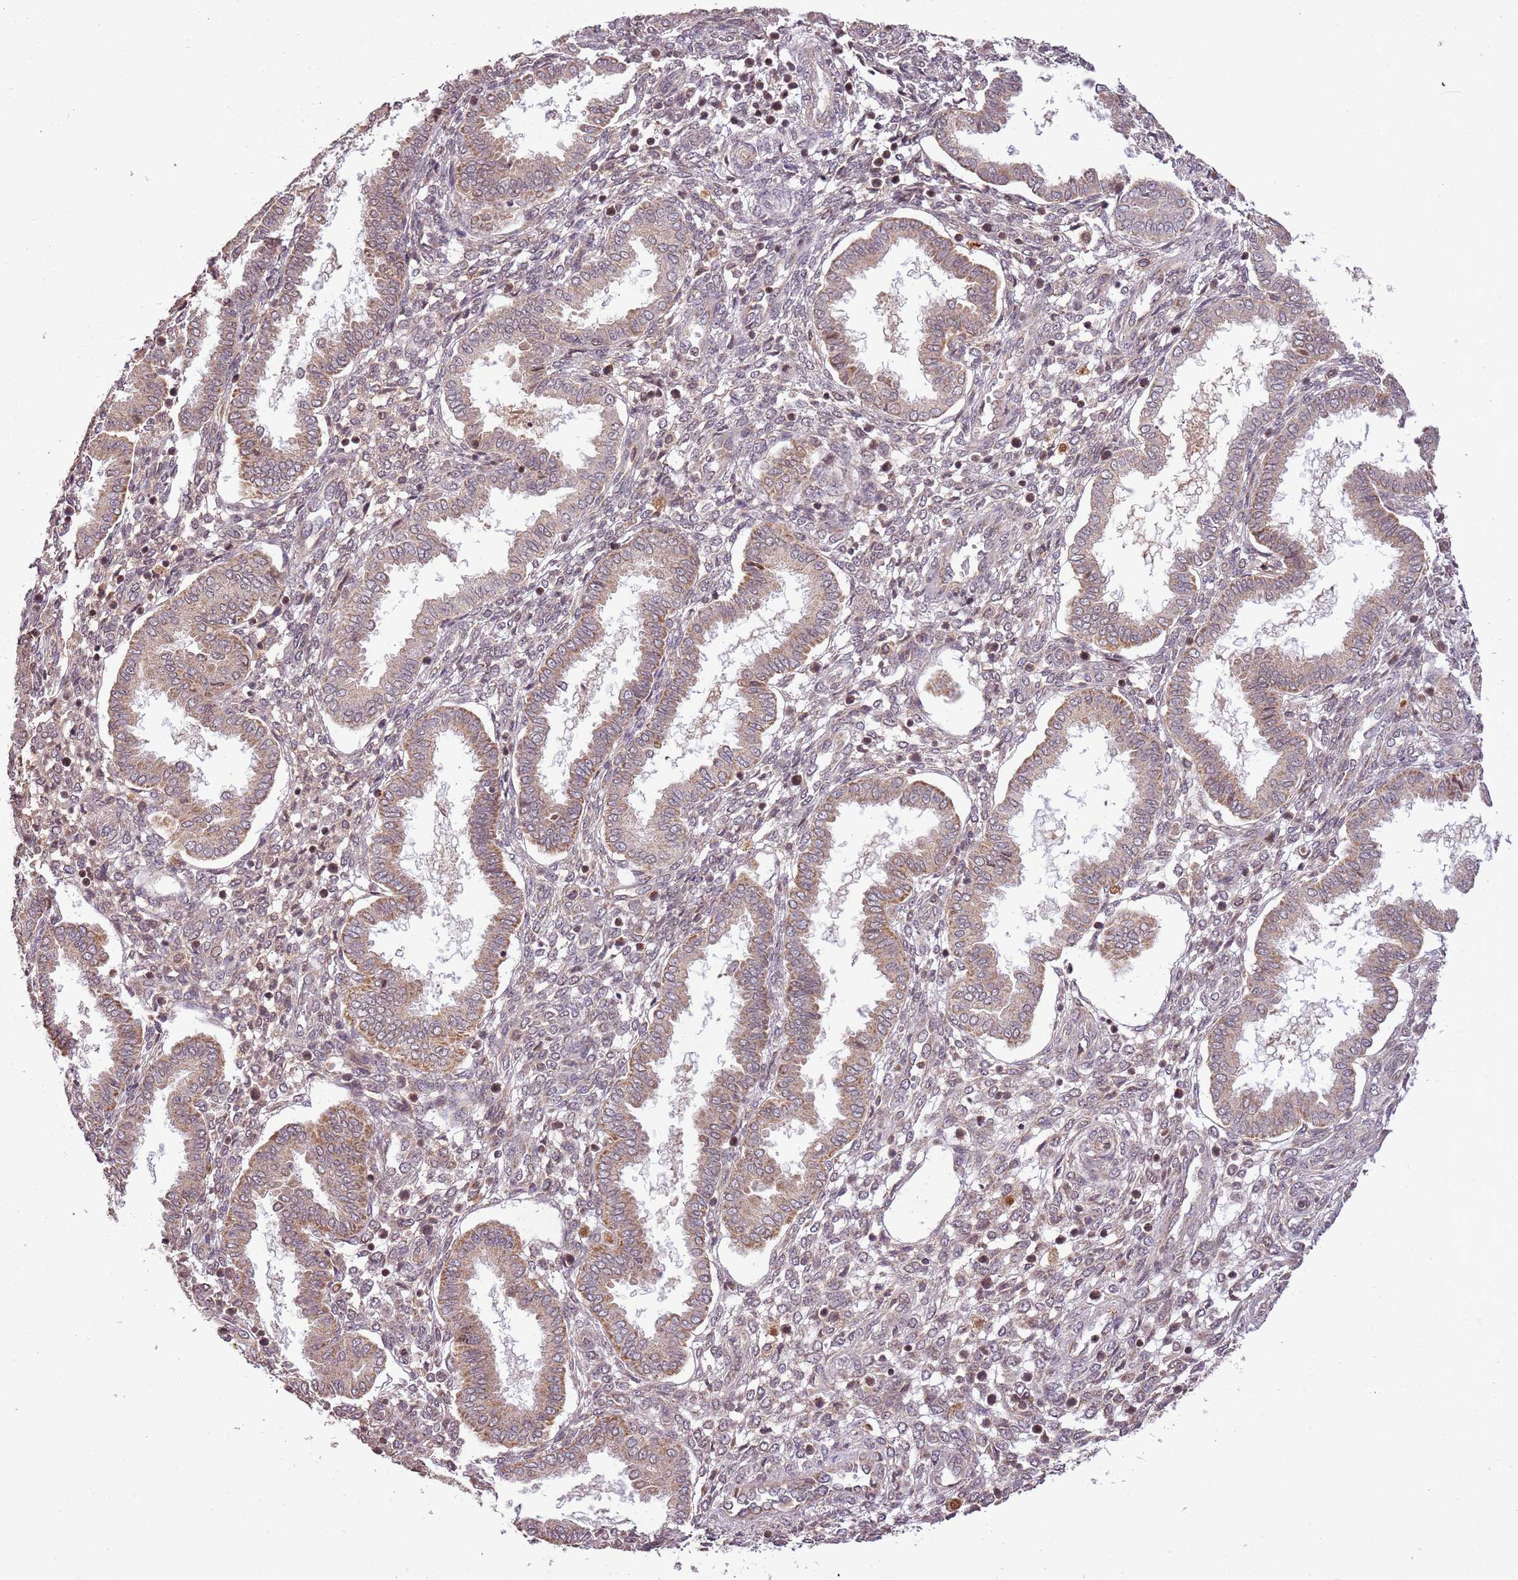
{"staining": {"intensity": "weak", "quantity": "25%-75%", "location": "cytoplasmic/membranous,nuclear"}, "tissue": "endometrium", "cell_type": "Cells in endometrial stroma", "image_type": "normal", "snomed": [{"axis": "morphology", "description": "Normal tissue, NOS"}, {"axis": "topography", "description": "Endometrium"}], "caption": "The photomicrograph shows staining of unremarkable endometrium, revealing weak cytoplasmic/membranous,nuclear protein positivity (brown color) within cells in endometrial stroma. The protein is shown in brown color, while the nuclei are stained blue.", "gene": "SAMSN1", "patient": {"sex": "female", "age": 24}}